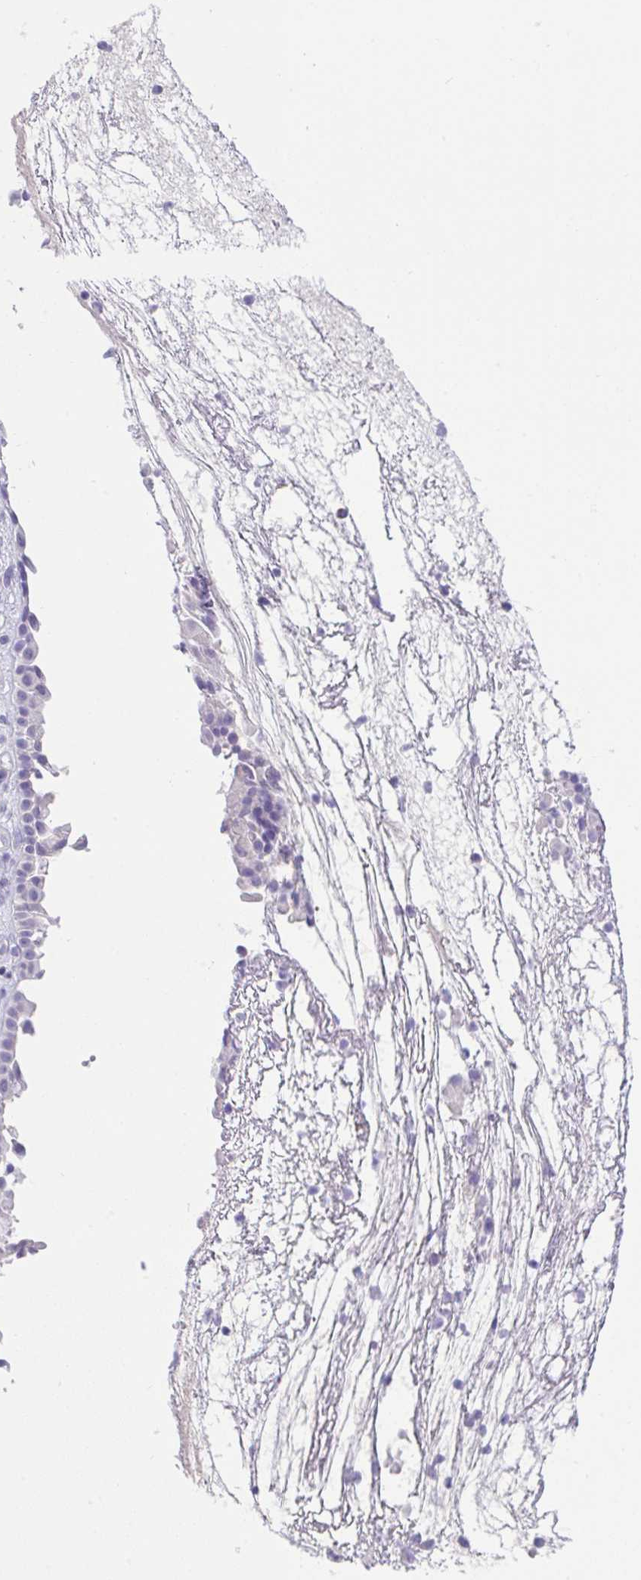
{"staining": {"intensity": "negative", "quantity": "none", "location": "none"}, "tissue": "nasopharynx", "cell_type": "Respiratory epithelial cells", "image_type": "normal", "snomed": [{"axis": "morphology", "description": "Normal tissue, NOS"}, {"axis": "morphology", "description": "Inflammation, NOS"}, {"axis": "topography", "description": "Nasopharynx"}], "caption": "High magnification brightfield microscopy of unremarkable nasopharynx stained with DAB (3,3'-diaminobenzidine) (brown) and counterstained with hematoxylin (blue): respiratory epithelial cells show no significant staining.", "gene": "HACD4", "patient": {"sex": "male", "age": 54}}